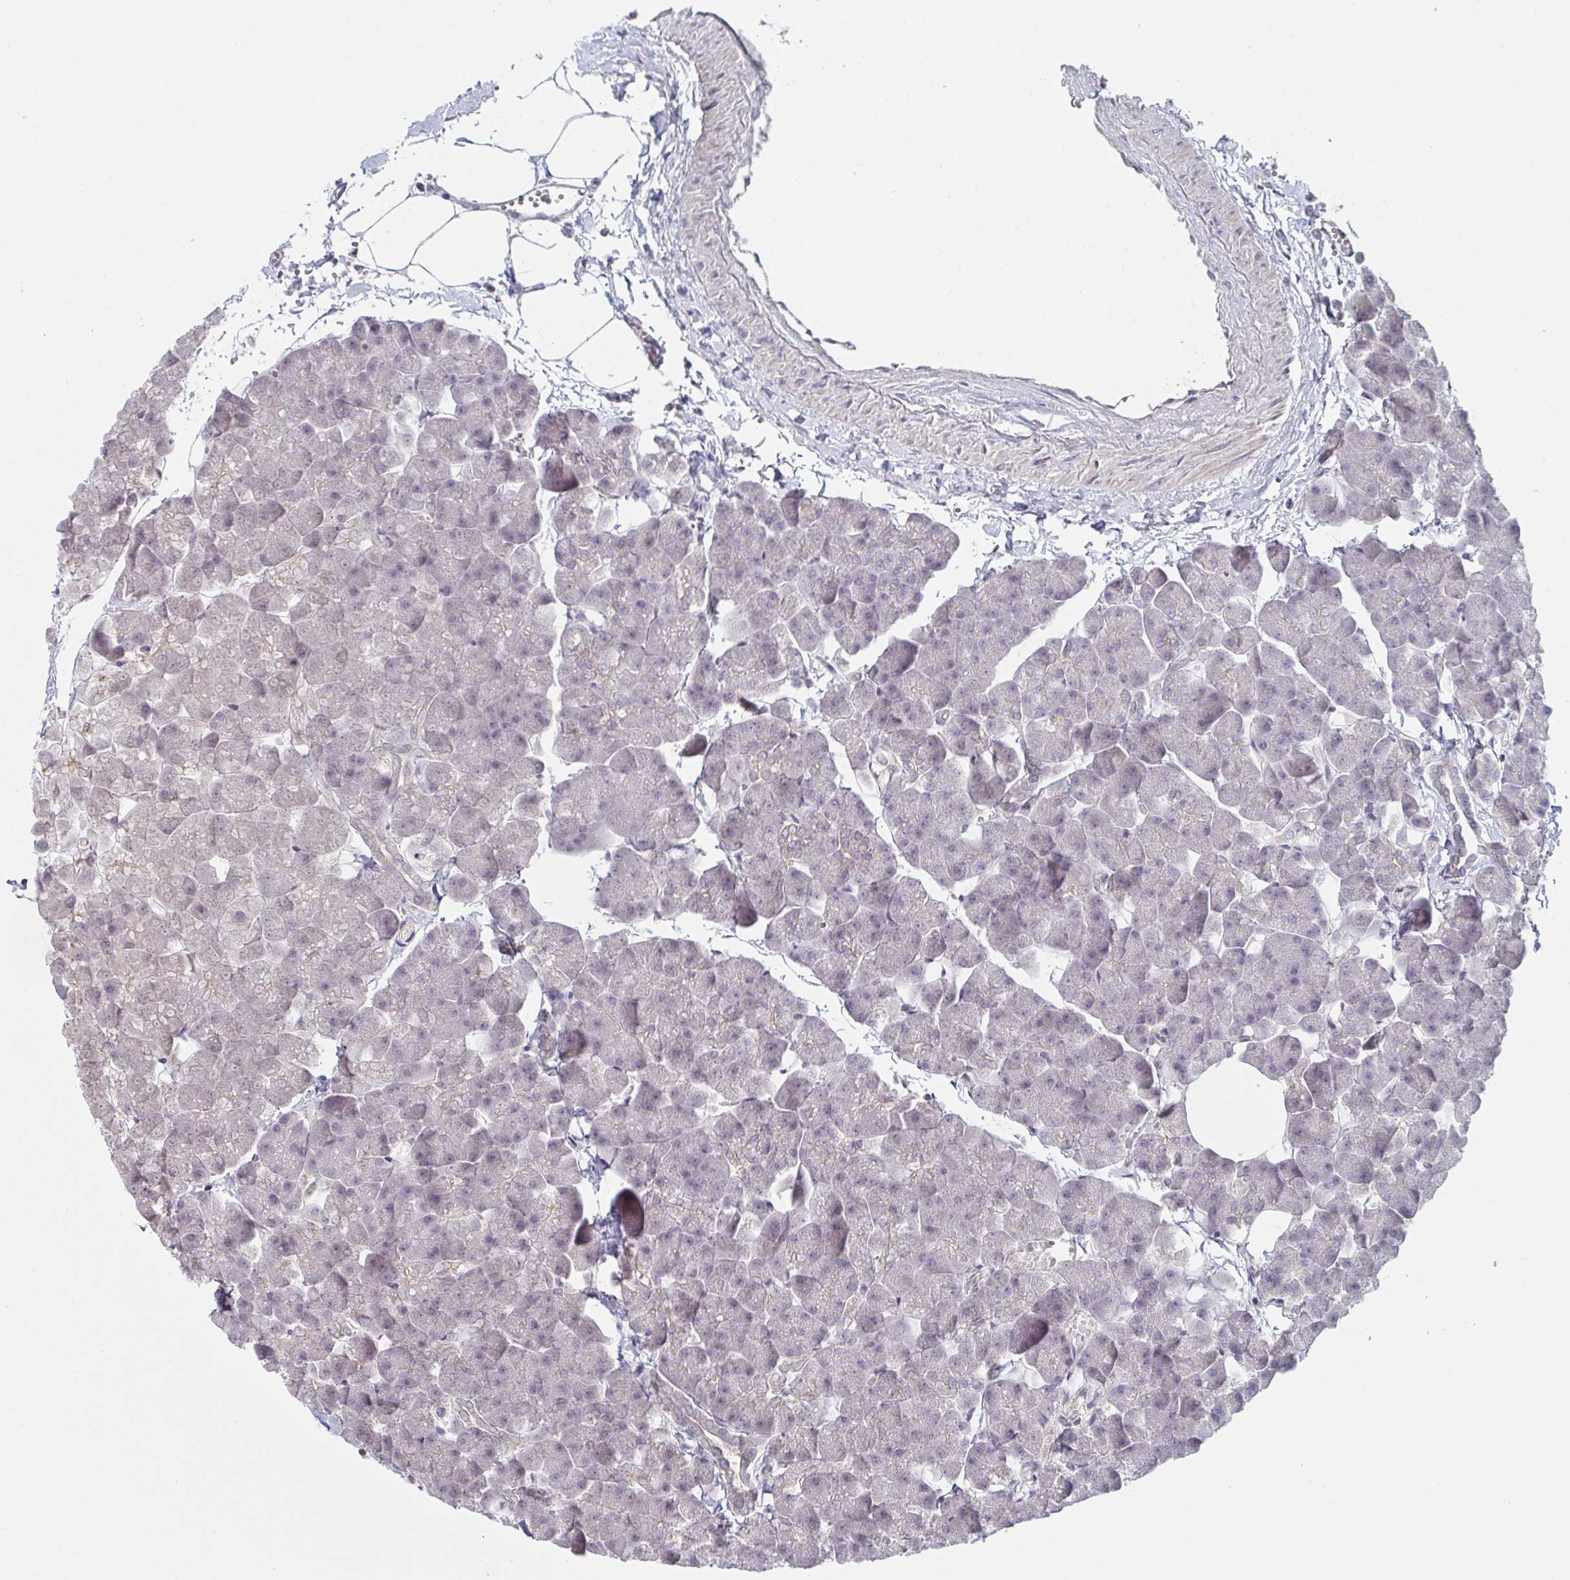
{"staining": {"intensity": "negative", "quantity": "none", "location": "none"}, "tissue": "pancreas", "cell_type": "Exocrine glandular cells", "image_type": "normal", "snomed": [{"axis": "morphology", "description": "Normal tissue, NOS"}, {"axis": "topography", "description": "Pancreas"}], "caption": "This is a histopathology image of immunohistochemistry staining of normal pancreas, which shows no expression in exocrine glandular cells. (DAB (3,3'-diaminobenzidine) immunohistochemistry, high magnification).", "gene": "ZNF214", "patient": {"sex": "male", "age": 35}}